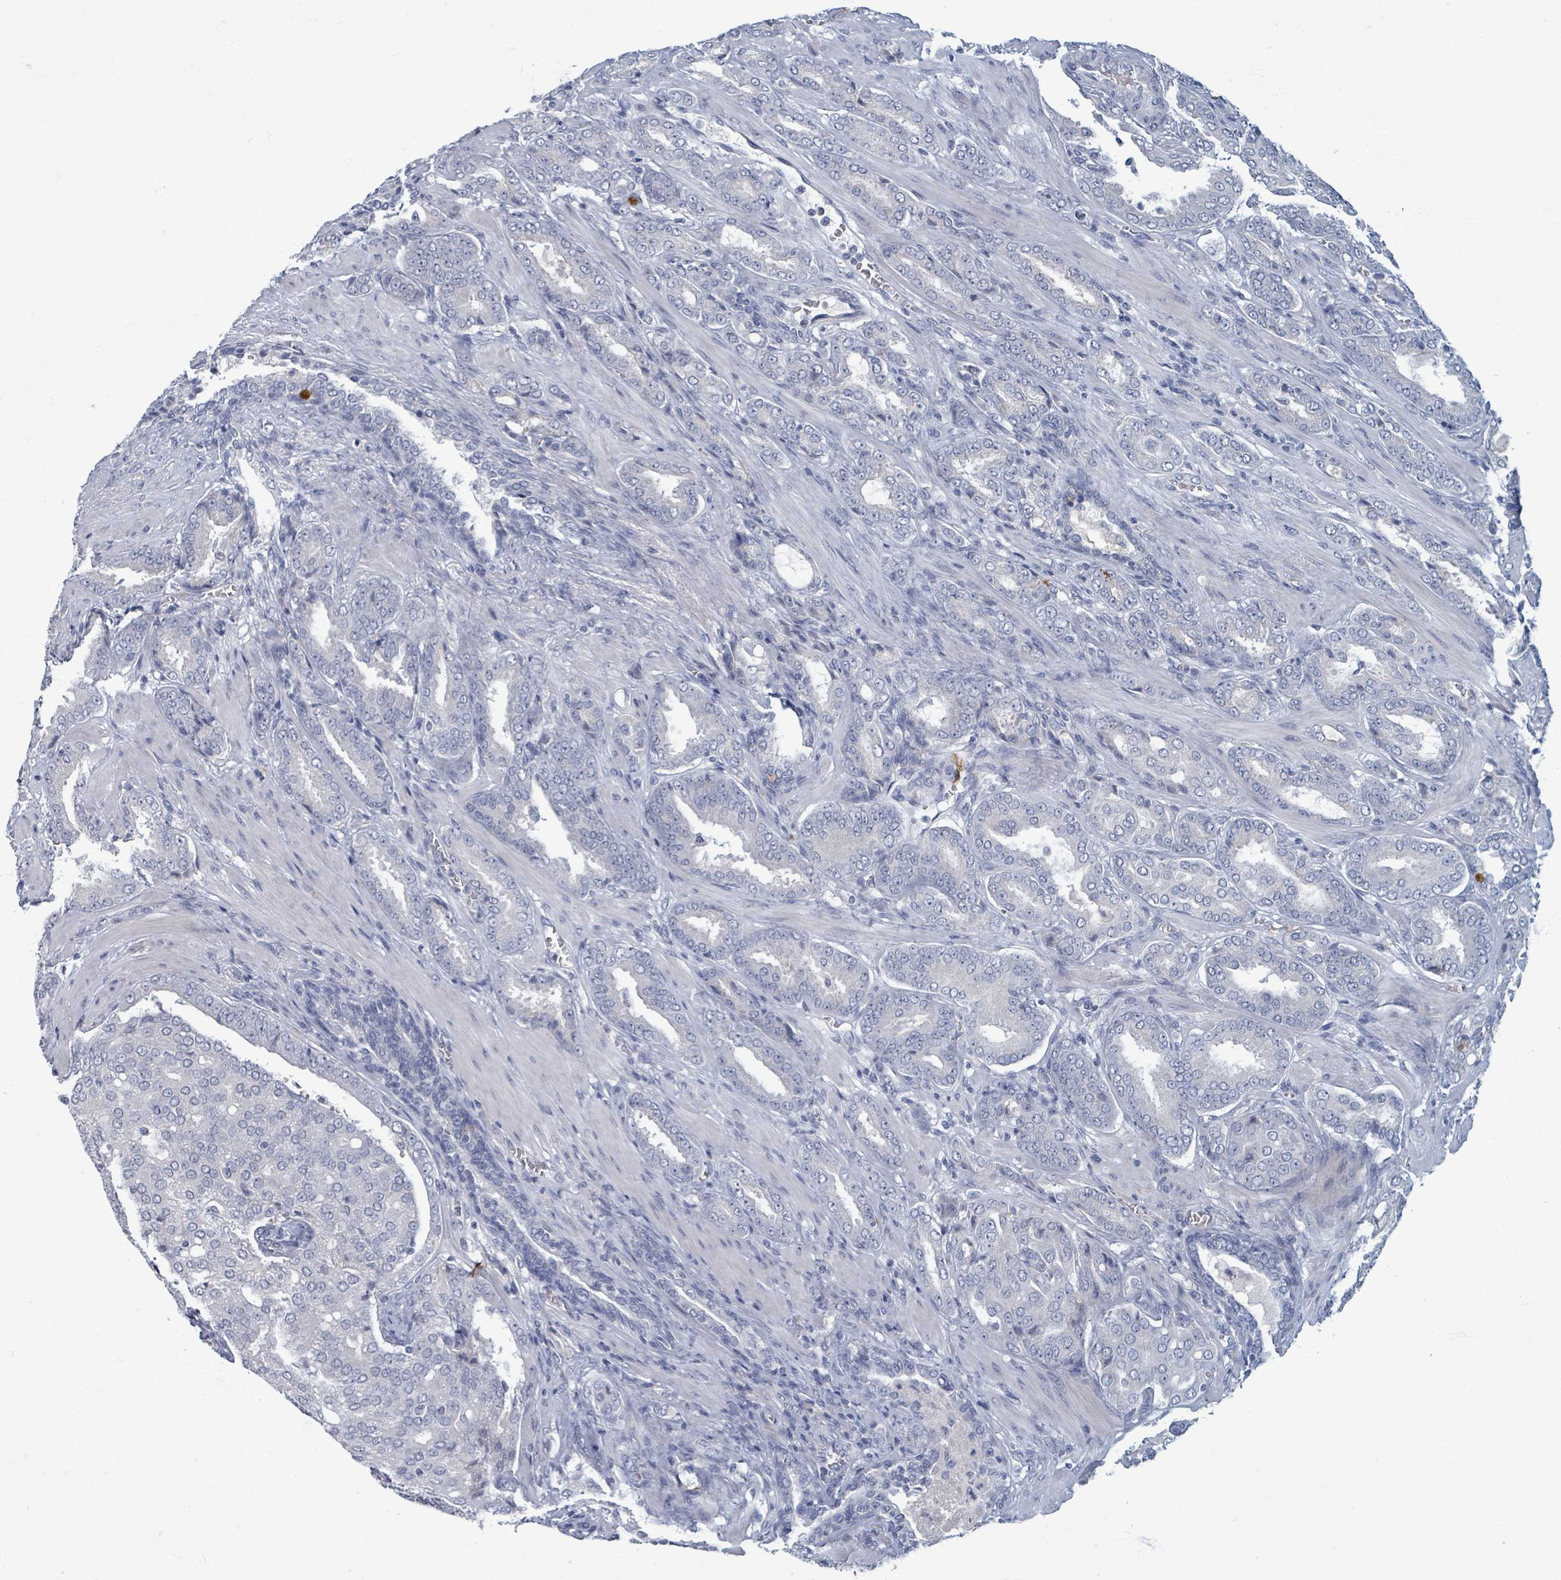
{"staining": {"intensity": "negative", "quantity": "none", "location": "none"}, "tissue": "prostate cancer", "cell_type": "Tumor cells", "image_type": "cancer", "snomed": [{"axis": "morphology", "description": "Adenocarcinoma, High grade"}, {"axis": "topography", "description": "Prostate"}], "caption": "High magnification brightfield microscopy of prostate cancer stained with DAB (3,3'-diaminobenzidine) (brown) and counterstained with hematoxylin (blue): tumor cells show no significant positivity.", "gene": "WNT11", "patient": {"sex": "male", "age": 68}}